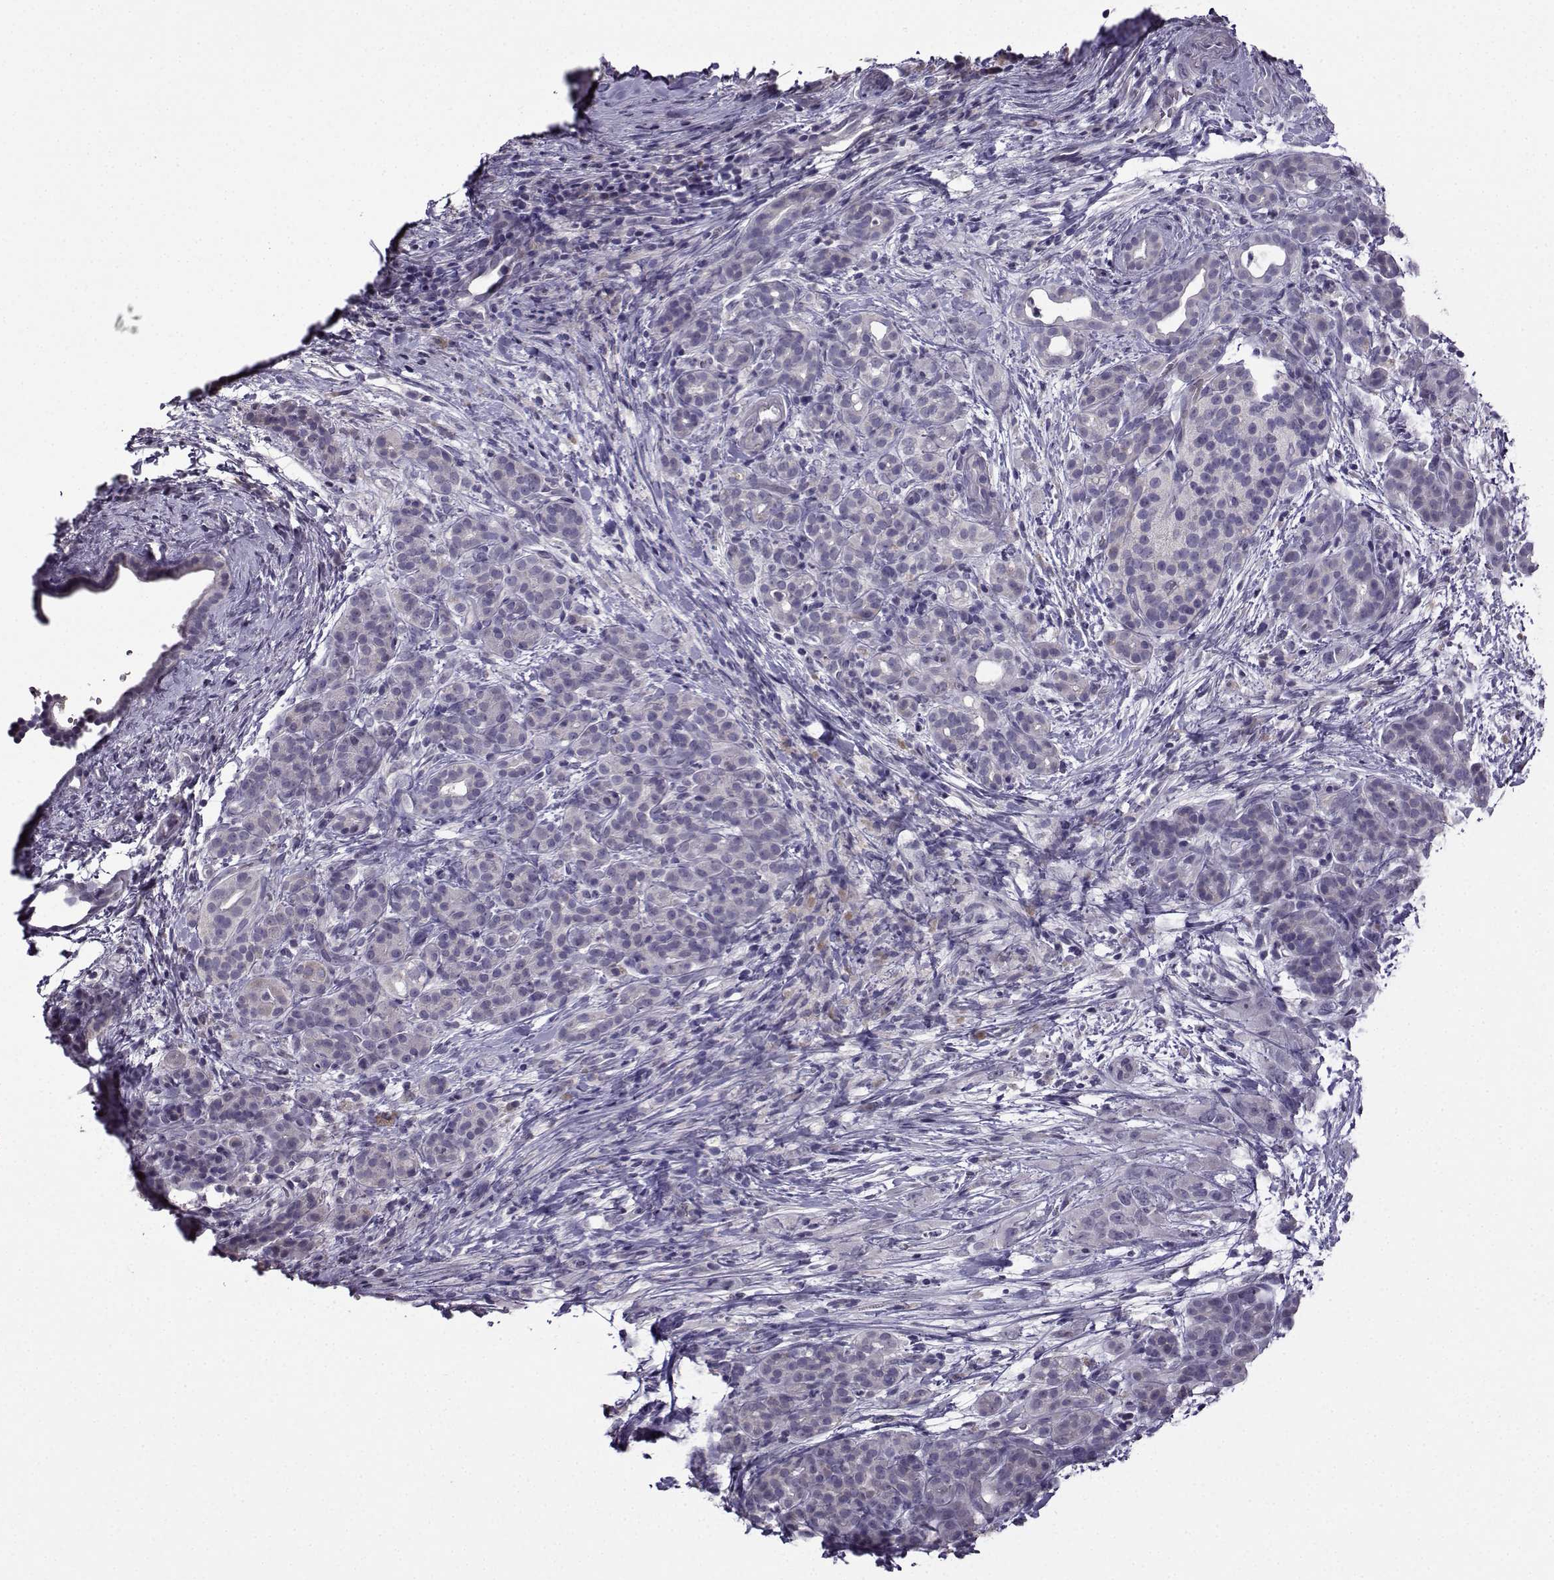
{"staining": {"intensity": "negative", "quantity": "none", "location": "none"}, "tissue": "pancreatic cancer", "cell_type": "Tumor cells", "image_type": "cancer", "snomed": [{"axis": "morphology", "description": "Adenocarcinoma, NOS"}, {"axis": "topography", "description": "Pancreas"}], "caption": "IHC of adenocarcinoma (pancreatic) shows no staining in tumor cells. (Stains: DAB (3,3'-diaminobenzidine) immunohistochemistry with hematoxylin counter stain, Microscopy: brightfield microscopy at high magnification).", "gene": "CRYBB1", "patient": {"sex": "male", "age": 44}}